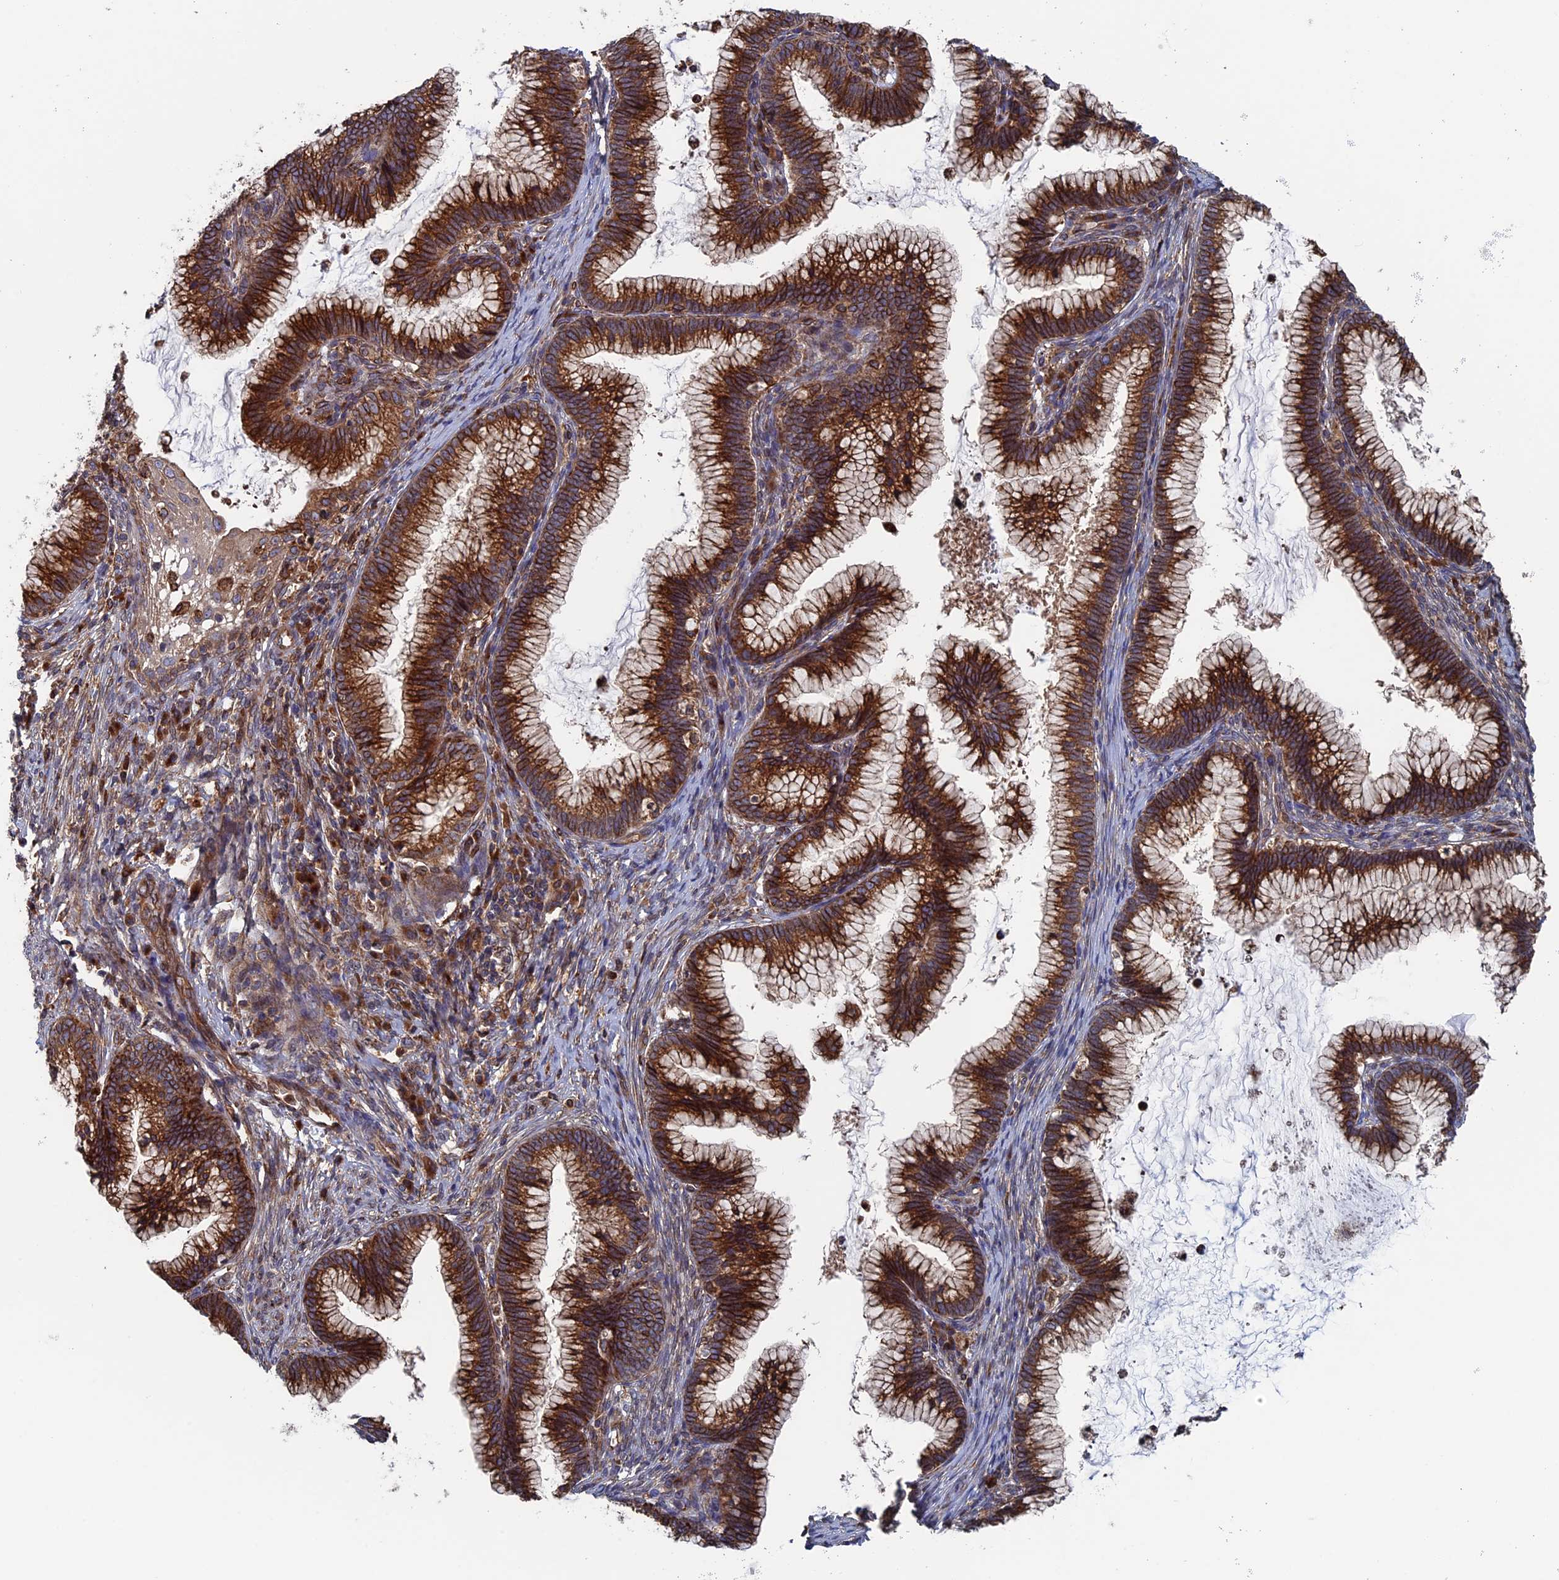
{"staining": {"intensity": "strong", "quantity": ">75%", "location": "cytoplasmic/membranous"}, "tissue": "cervical cancer", "cell_type": "Tumor cells", "image_type": "cancer", "snomed": [{"axis": "morphology", "description": "Adenocarcinoma, NOS"}, {"axis": "topography", "description": "Cervix"}], "caption": "Protein analysis of cervical cancer (adenocarcinoma) tissue displays strong cytoplasmic/membranous staining in approximately >75% of tumor cells.", "gene": "RPUSD1", "patient": {"sex": "female", "age": 36}}